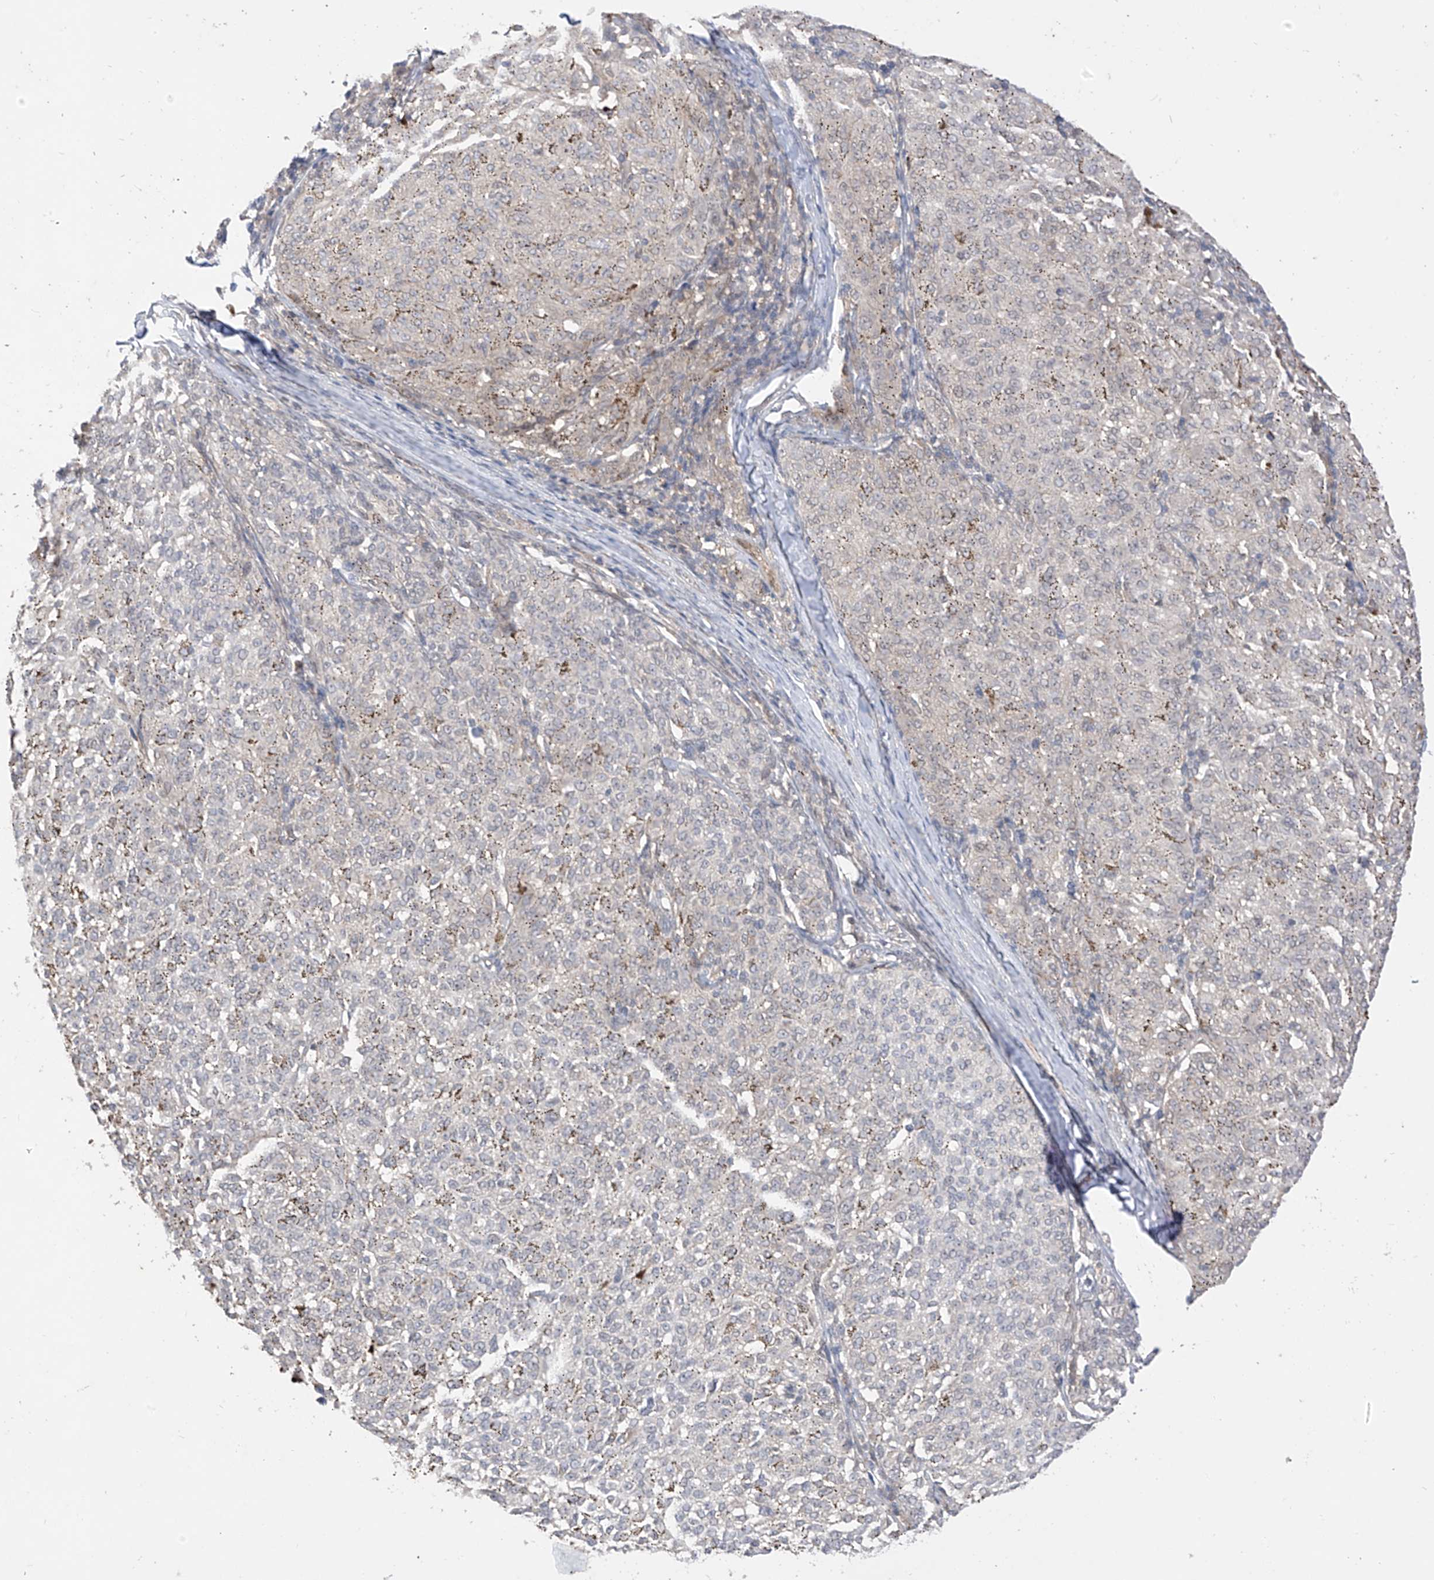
{"staining": {"intensity": "negative", "quantity": "none", "location": "none"}, "tissue": "melanoma", "cell_type": "Tumor cells", "image_type": "cancer", "snomed": [{"axis": "morphology", "description": "Malignant melanoma, NOS"}, {"axis": "topography", "description": "Skin"}], "caption": "Tumor cells show no significant protein positivity in melanoma.", "gene": "MRTFA", "patient": {"sex": "female", "age": 72}}